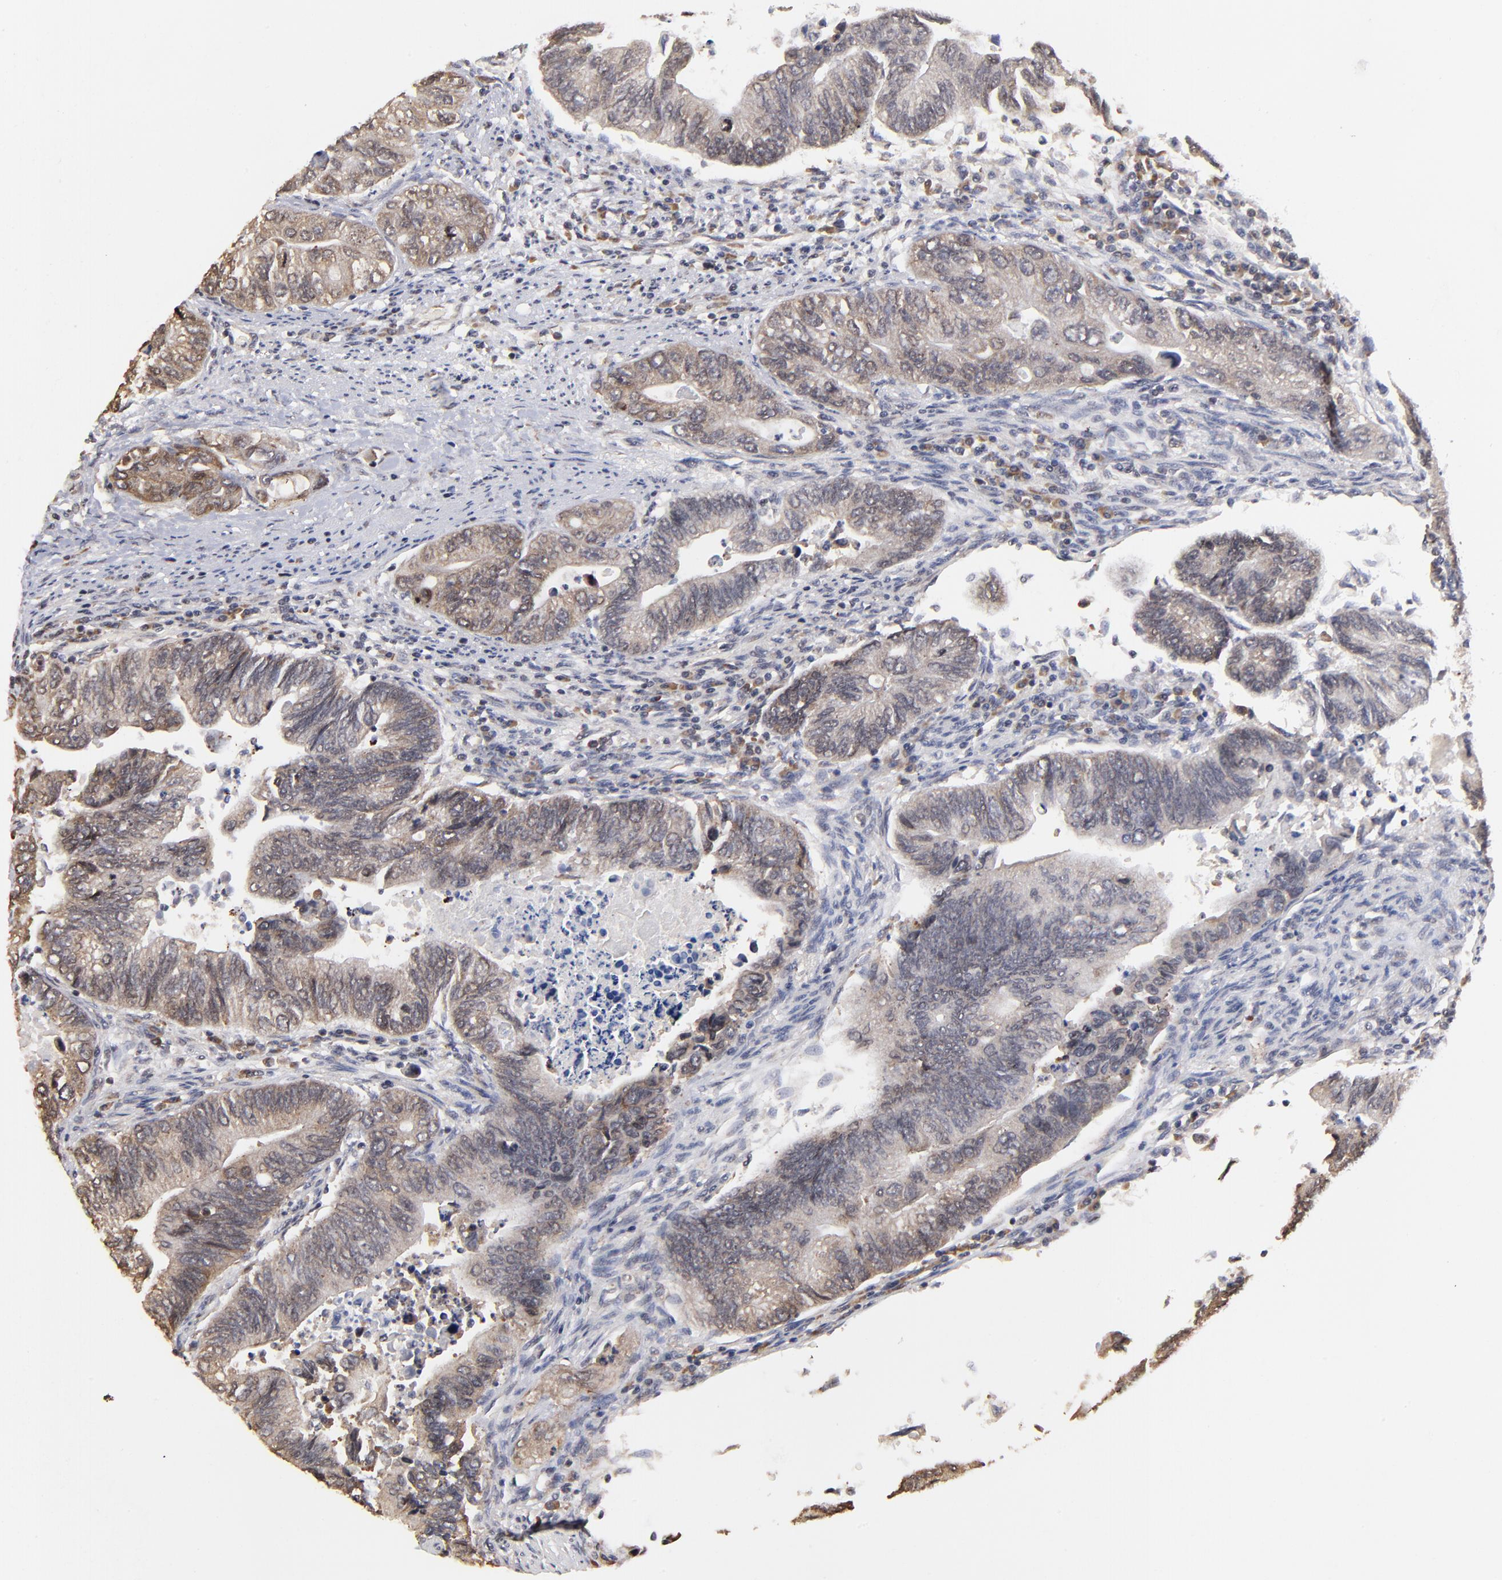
{"staining": {"intensity": "weak", "quantity": ">75%", "location": "cytoplasmic/membranous"}, "tissue": "colorectal cancer", "cell_type": "Tumor cells", "image_type": "cancer", "snomed": [{"axis": "morphology", "description": "Adenocarcinoma, NOS"}, {"axis": "topography", "description": "Colon"}], "caption": "Human colorectal cancer stained for a protein (brown) exhibits weak cytoplasmic/membranous positive expression in about >75% of tumor cells.", "gene": "BRPF1", "patient": {"sex": "female", "age": 11}}